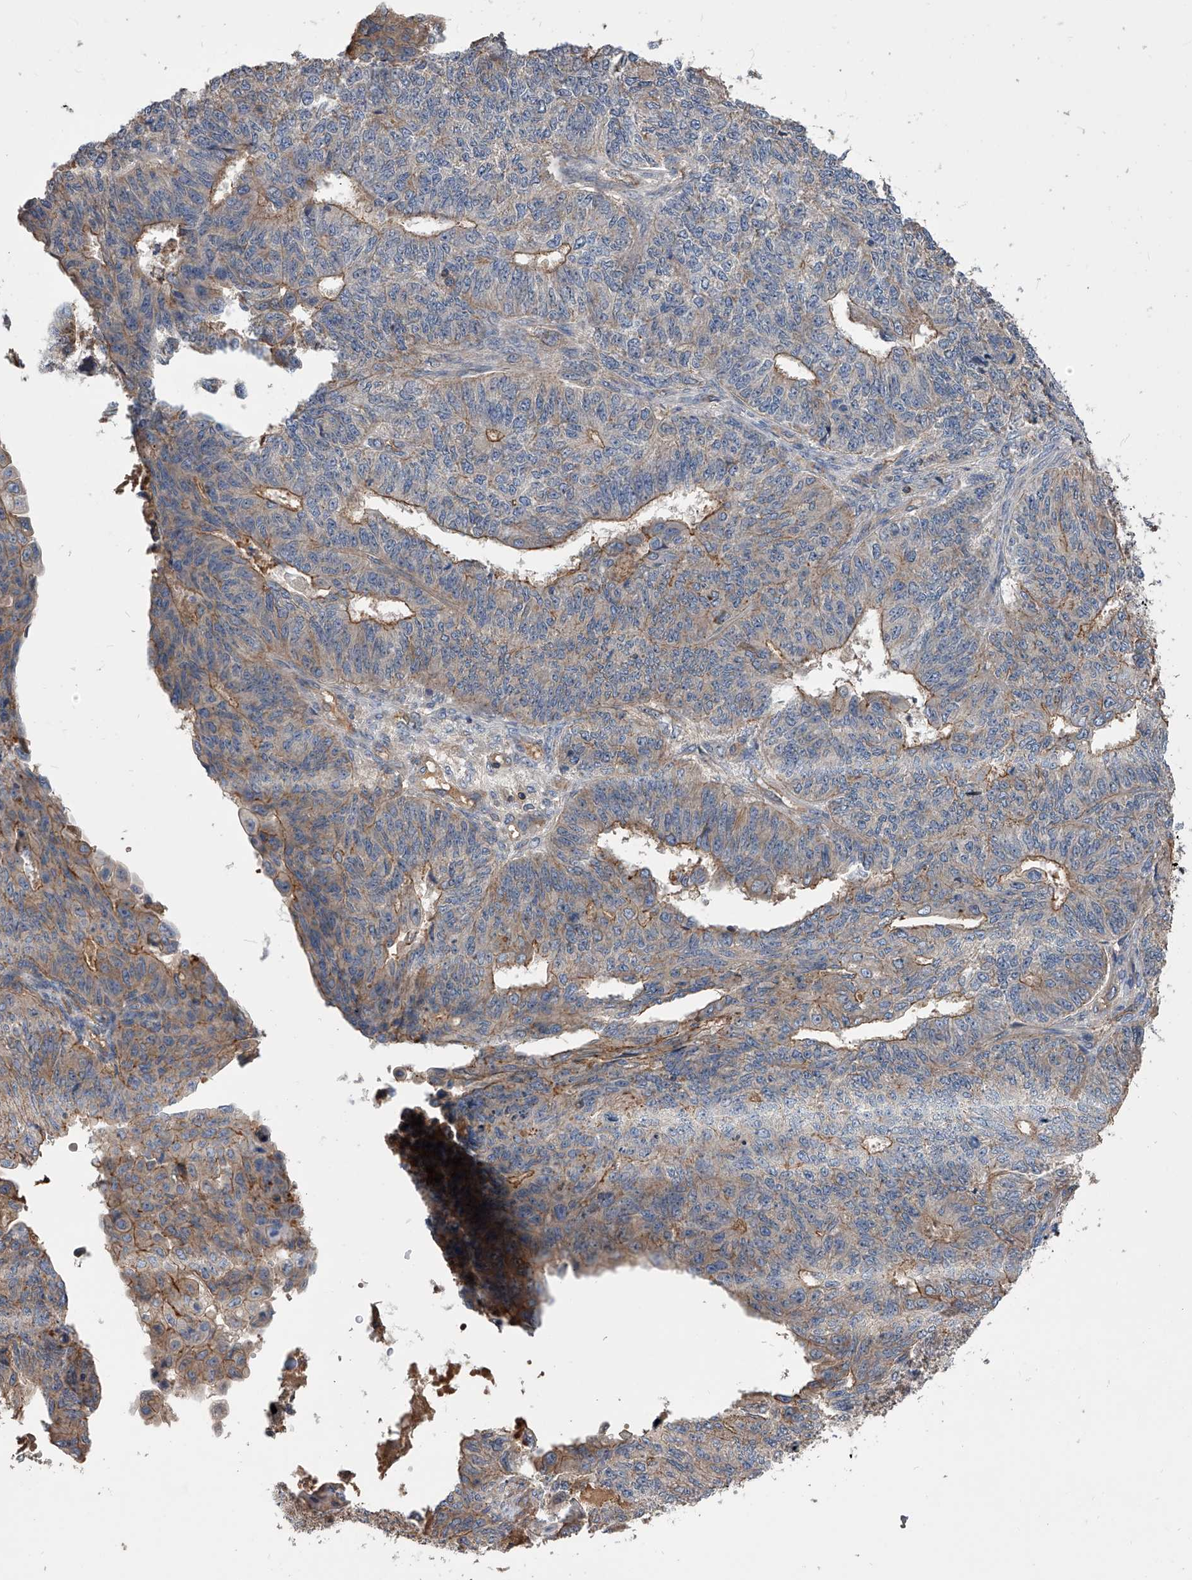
{"staining": {"intensity": "moderate", "quantity": "<25%", "location": "cytoplasmic/membranous"}, "tissue": "endometrial cancer", "cell_type": "Tumor cells", "image_type": "cancer", "snomed": [{"axis": "morphology", "description": "Adenocarcinoma, NOS"}, {"axis": "topography", "description": "Endometrium"}], "caption": "Endometrial cancer (adenocarcinoma) stained with immunohistochemistry displays moderate cytoplasmic/membranous expression in about <25% of tumor cells. The staining is performed using DAB (3,3'-diaminobenzidine) brown chromogen to label protein expression. The nuclei are counter-stained blue using hematoxylin.", "gene": "CUL7", "patient": {"sex": "female", "age": 32}}